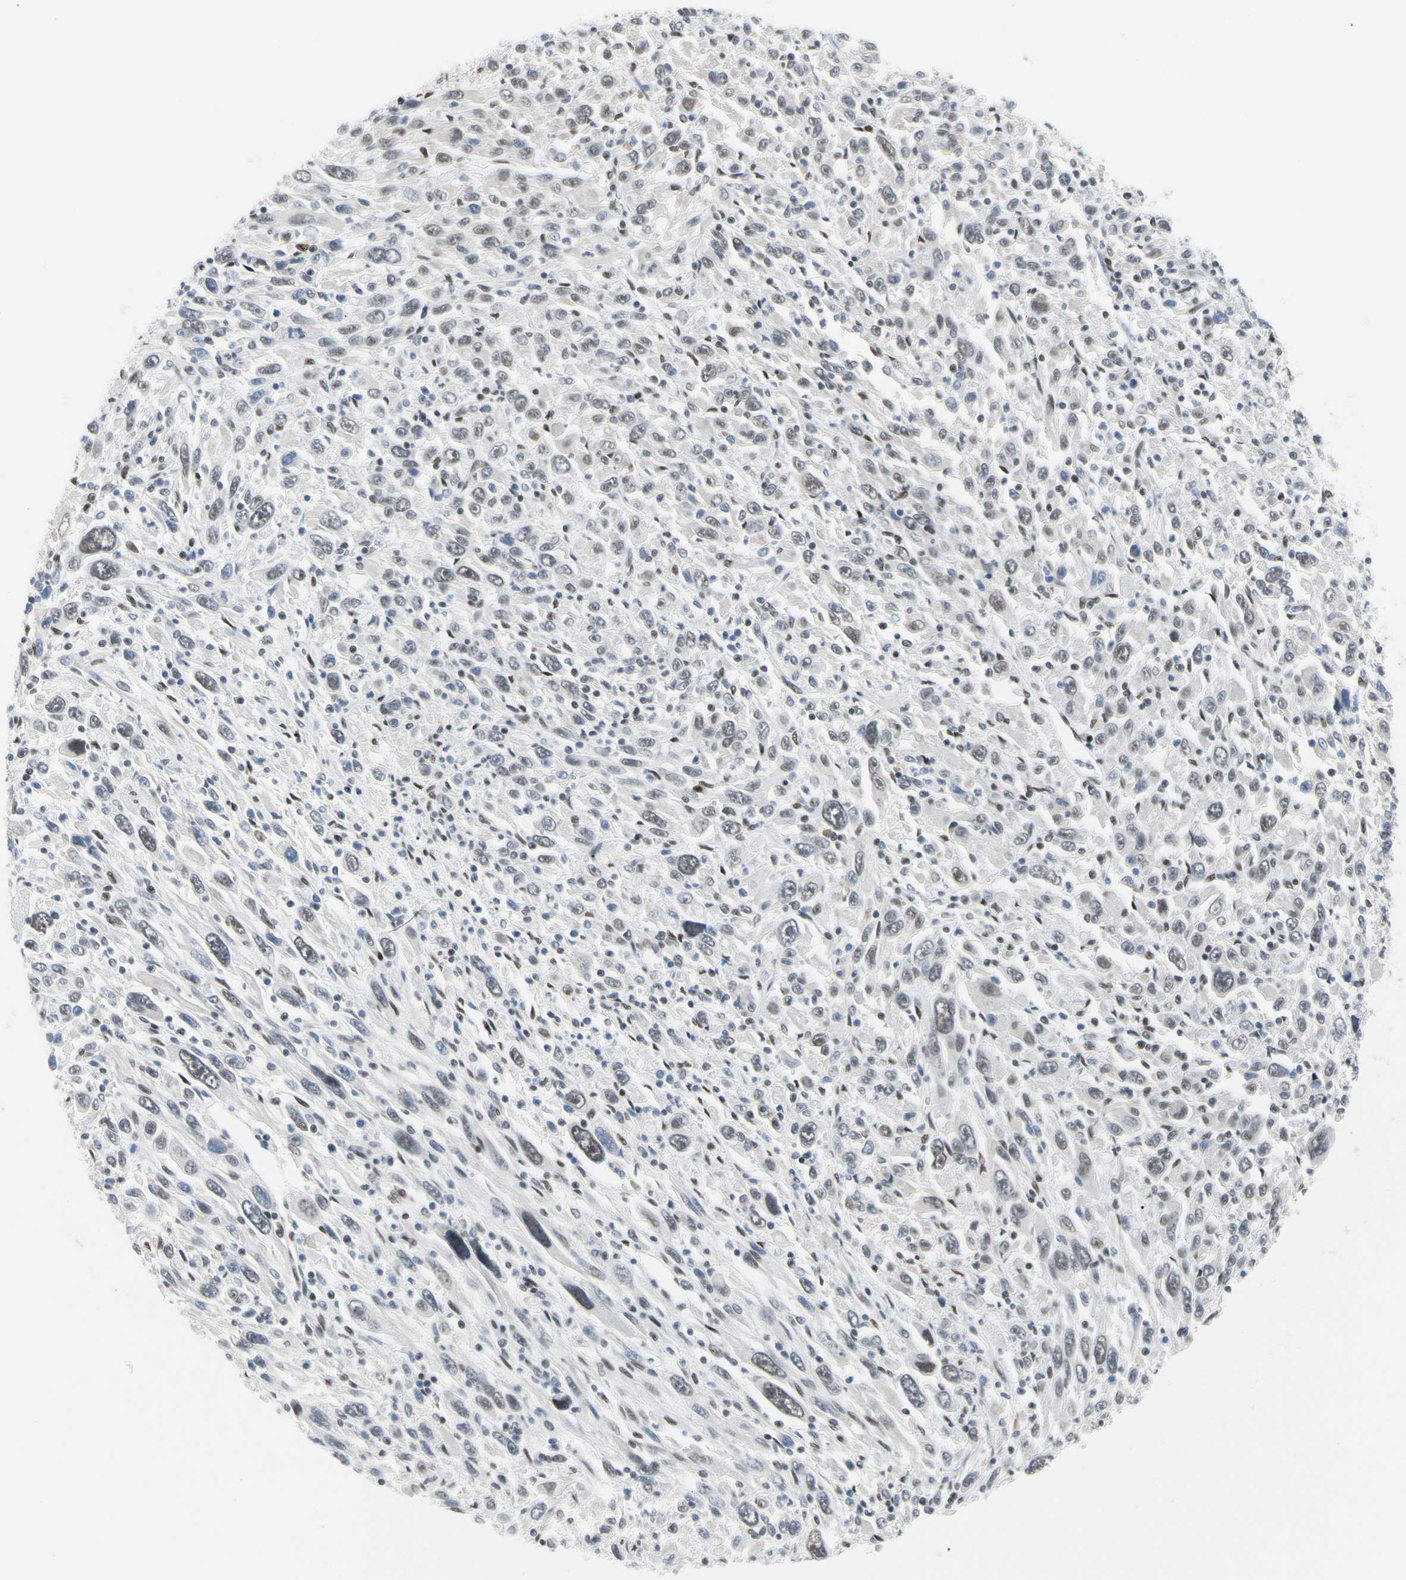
{"staining": {"intensity": "weak", "quantity": "25%-75%", "location": "nuclear"}, "tissue": "melanoma", "cell_type": "Tumor cells", "image_type": "cancer", "snomed": [{"axis": "morphology", "description": "Malignant melanoma, Metastatic site"}, {"axis": "topography", "description": "Skin"}], "caption": "This micrograph demonstrates immunohistochemistry staining of human melanoma, with low weak nuclear expression in approximately 25%-75% of tumor cells.", "gene": "FAM98B", "patient": {"sex": "female", "age": 56}}